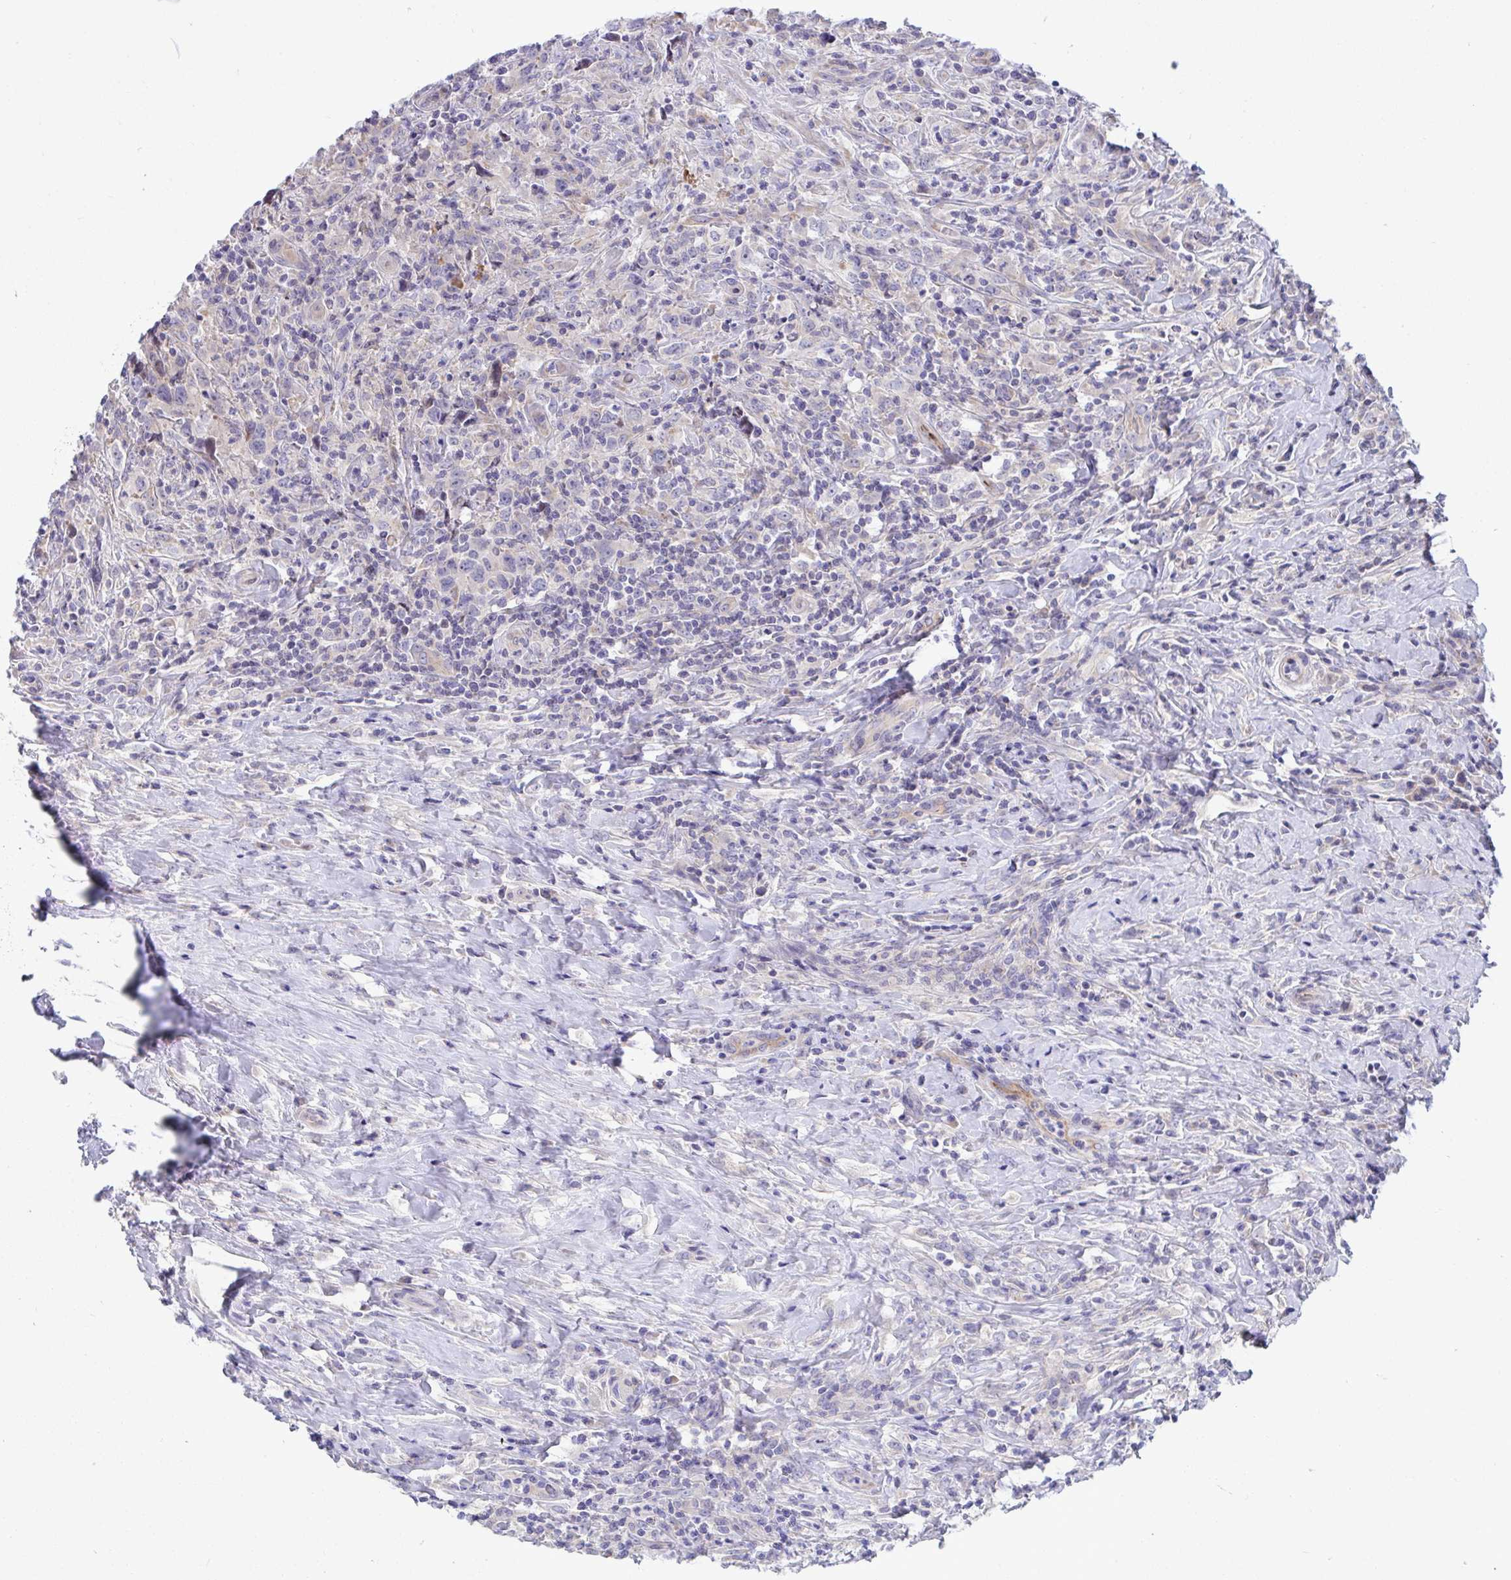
{"staining": {"intensity": "negative", "quantity": "none", "location": "none"}, "tissue": "lymphoma", "cell_type": "Tumor cells", "image_type": "cancer", "snomed": [{"axis": "morphology", "description": "Hodgkin's disease, NOS"}, {"axis": "topography", "description": "Lymph node"}], "caption": "Immunohistochemistry micrograph of neoplastic tissue: human lymphoma stained with DAB (3,3'-diaminobenzidine) demonstrates no significant protein expression in tumor cells.", "gene": "IL37", "patient": {"sex": "female", "age": 18}}